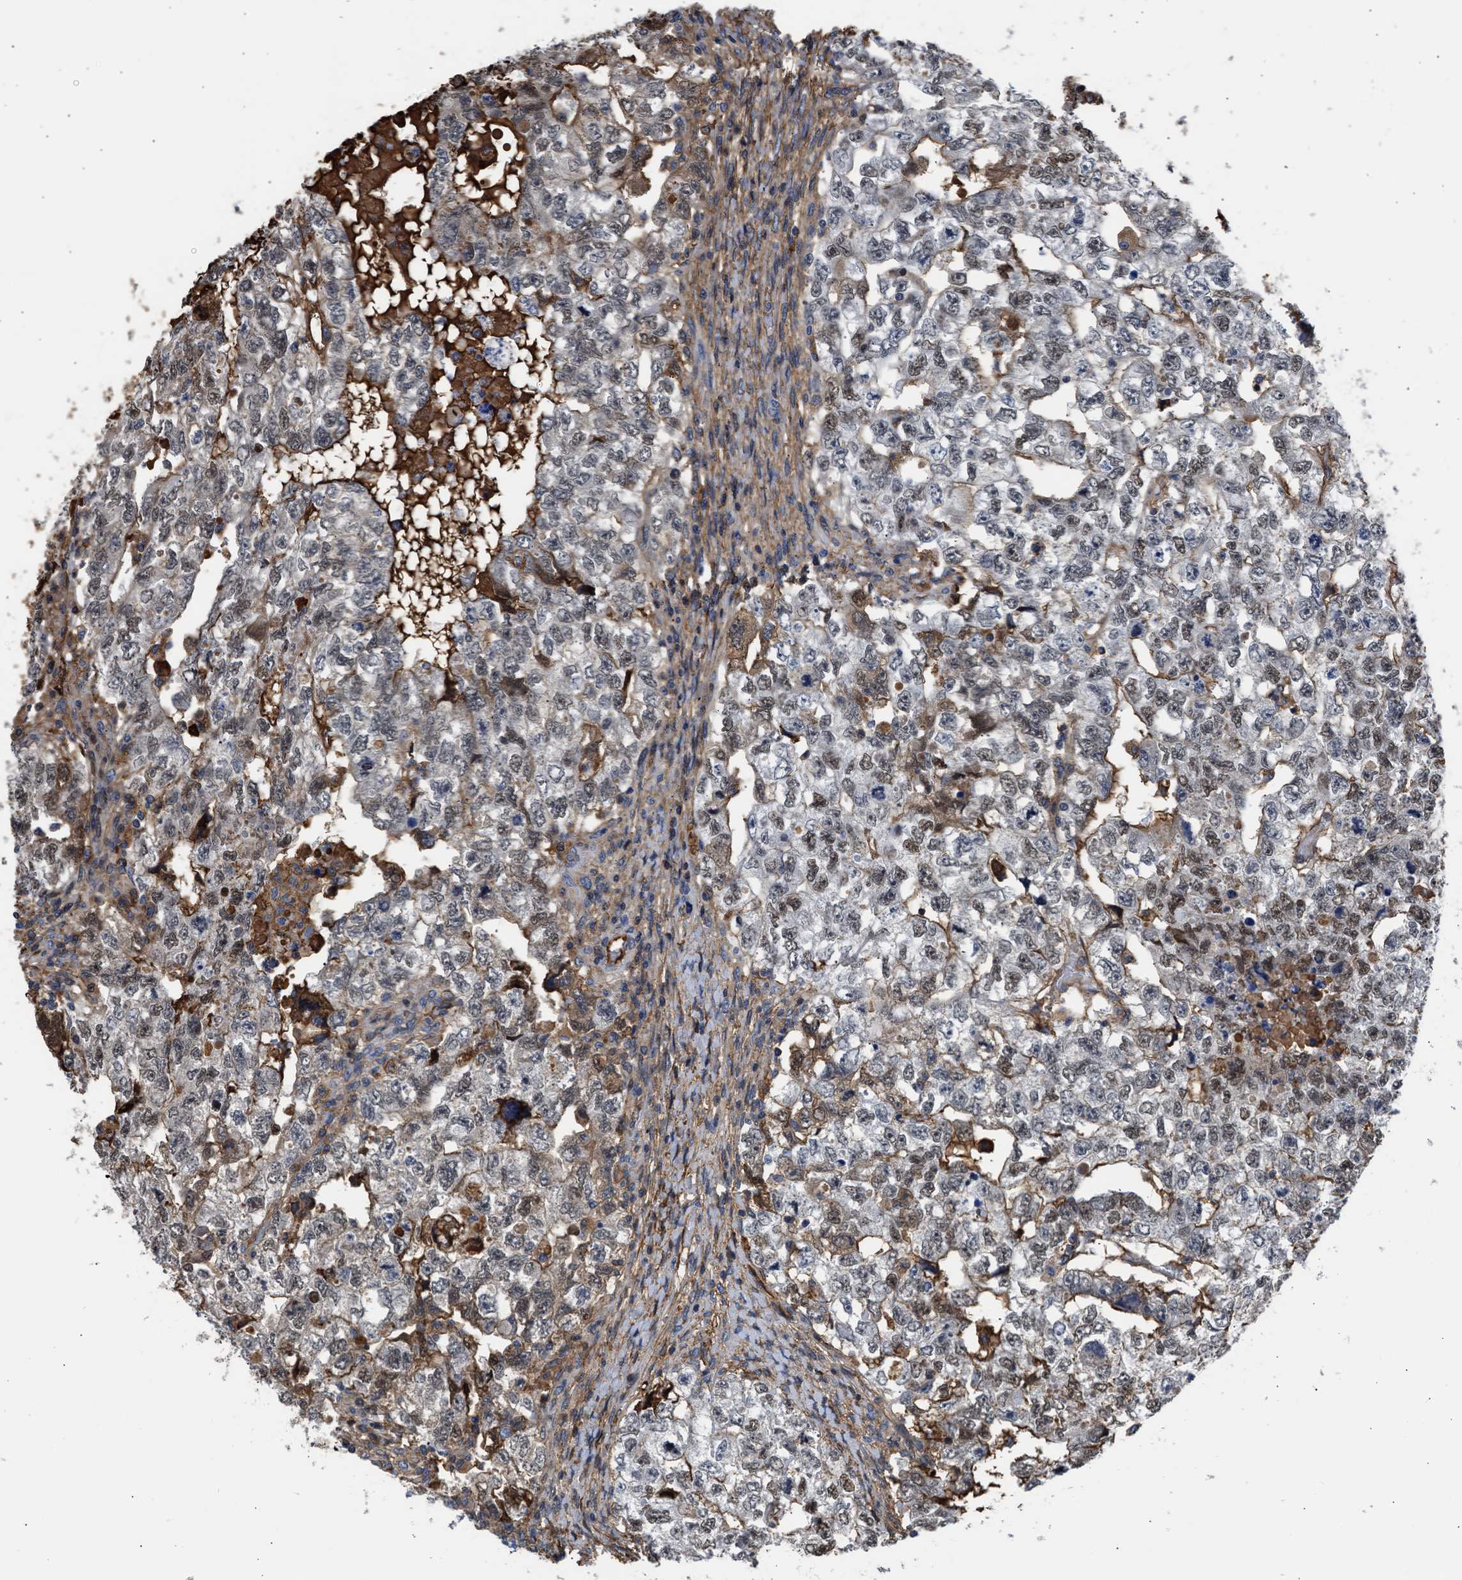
{"staining": {"intensity": "weak", "quantity": "25%-75%", "location": "nuclear"}, "tissue": "testis cancer", "cell_type": "Tumor cells", "image_type": "cancer", "snomed": [{"axis": "morphology", "description": "Carcinoma, Embryonal, NOS"}, {"axis": "topography", "description": "Testis"}], "caption": "Tumor cells reveal low levels of weak nuclear positivity in about 25%-75% of cells in embryonal carcinoma (testis). Using DAB (brown) and hematoxylin (blue) stains, captured at high magnification using brightfield microscopy.", "gene": "MAS1L", "patient": {"sex": "male", "age": 36}}